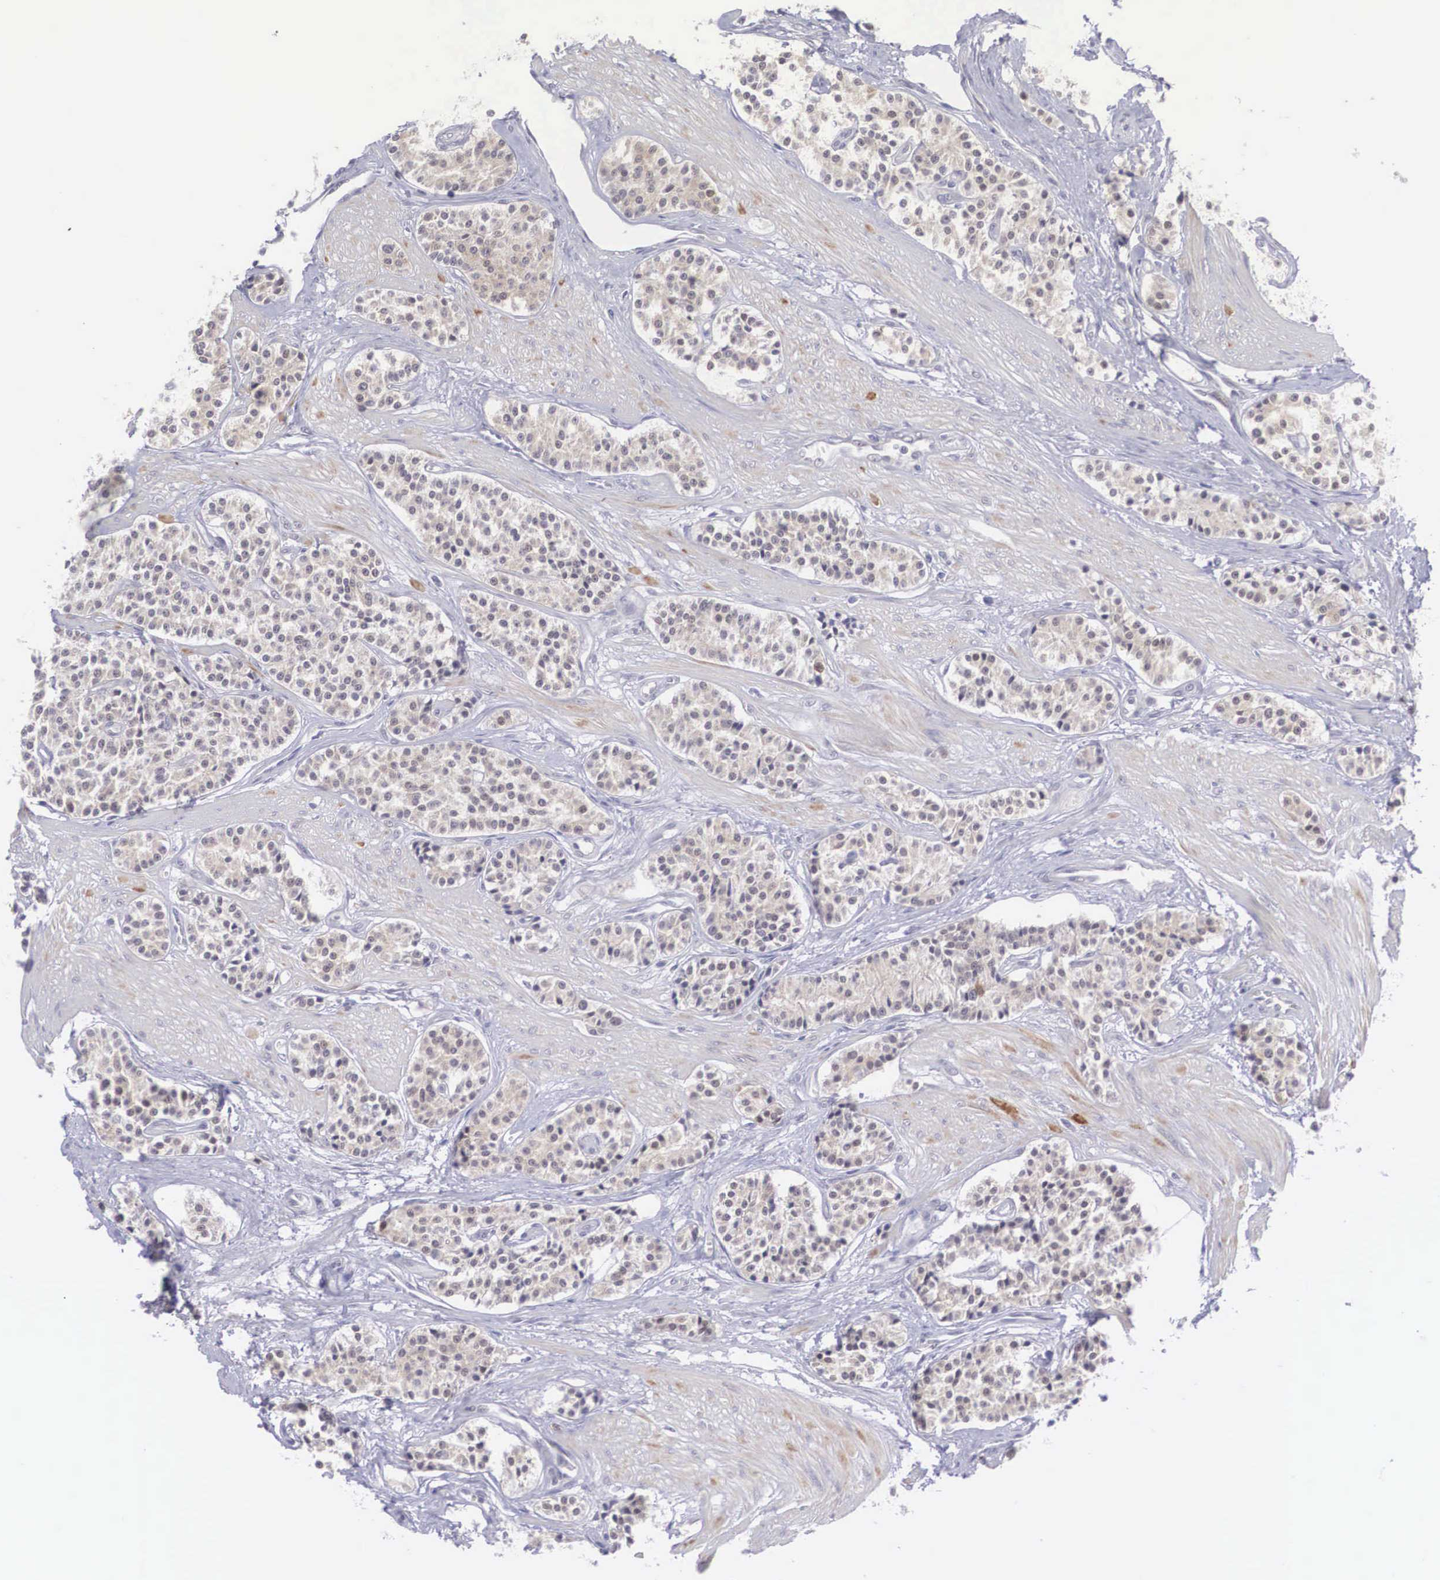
{"staining": {"intensity": "weak", "quantity": ">75%", "location": "cytoplasmic/membranous,nuclear"}, "tissue": "carcinoid", "cell_type": "Tumor cells", "image_type": "cancer", "snomed": [{"axis": "morphology", "description": "Carcinoid, malignant, NOS"}, {"axis": "topography", "description": "Stomach"}], "caption": "Tumor cells demonstrate low levels of weak cytoplasmic/membranous and nuclear expression in about >75% of cells in carcinoid (malignant).", "gene": "NINL", "patient": {"sex": "female", "age": 76}}